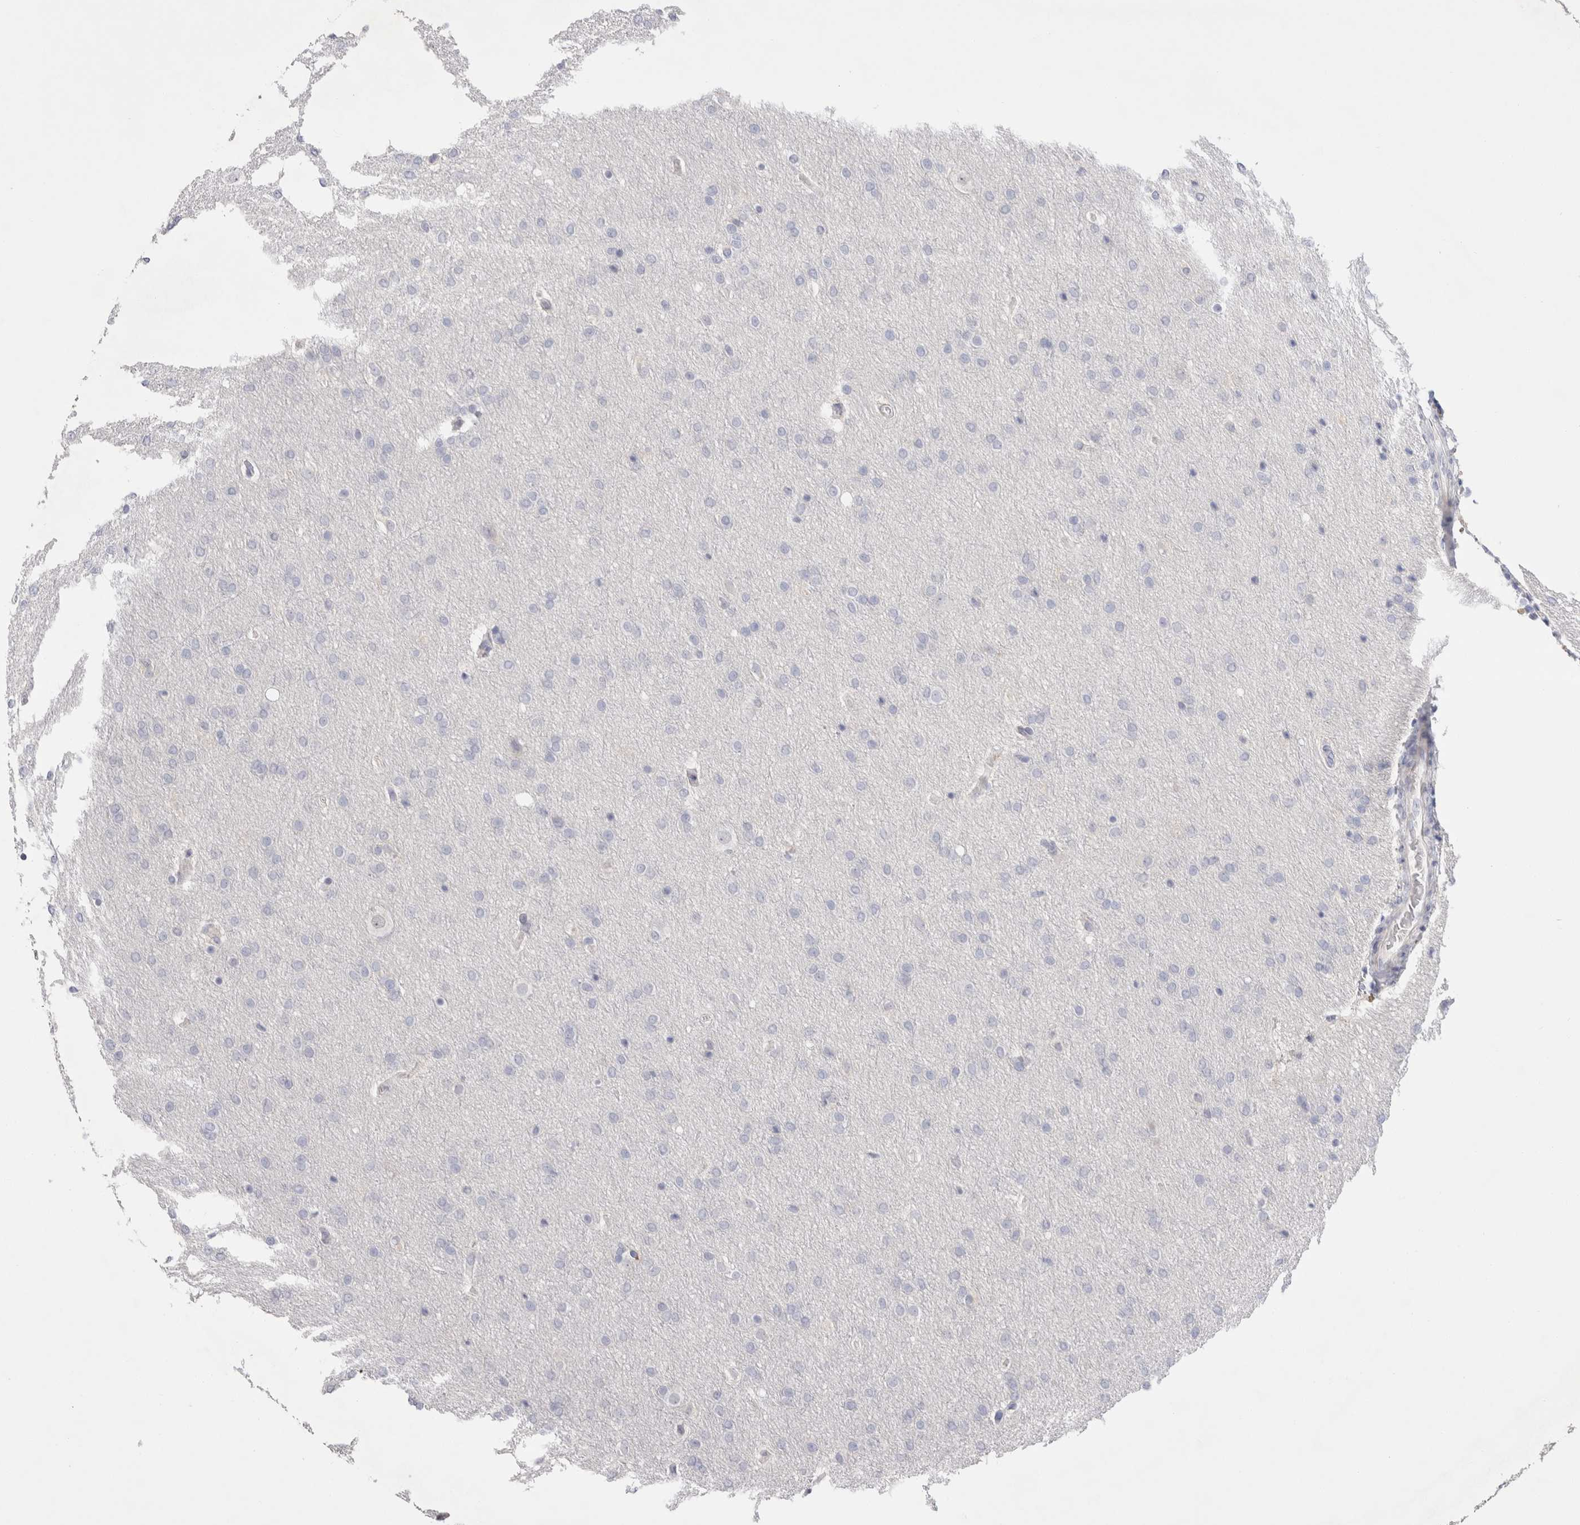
{"staining": {"intensity": "negative", "quantity": "none", "location": "none"}, "tissue": "glioma", "cell_type": "Tumor cells", "image_type": "cancer", "snomed": [{"axis": "morphology", "description": "Glioma, malignant, Low grade"}, {"axis": "topography", "description": "Brain"}], "caption": "The image exhibits no staining of tumor cells in glioma.", "gene": "SPINK2", "patient": {"sex": "female", "age": 37}}